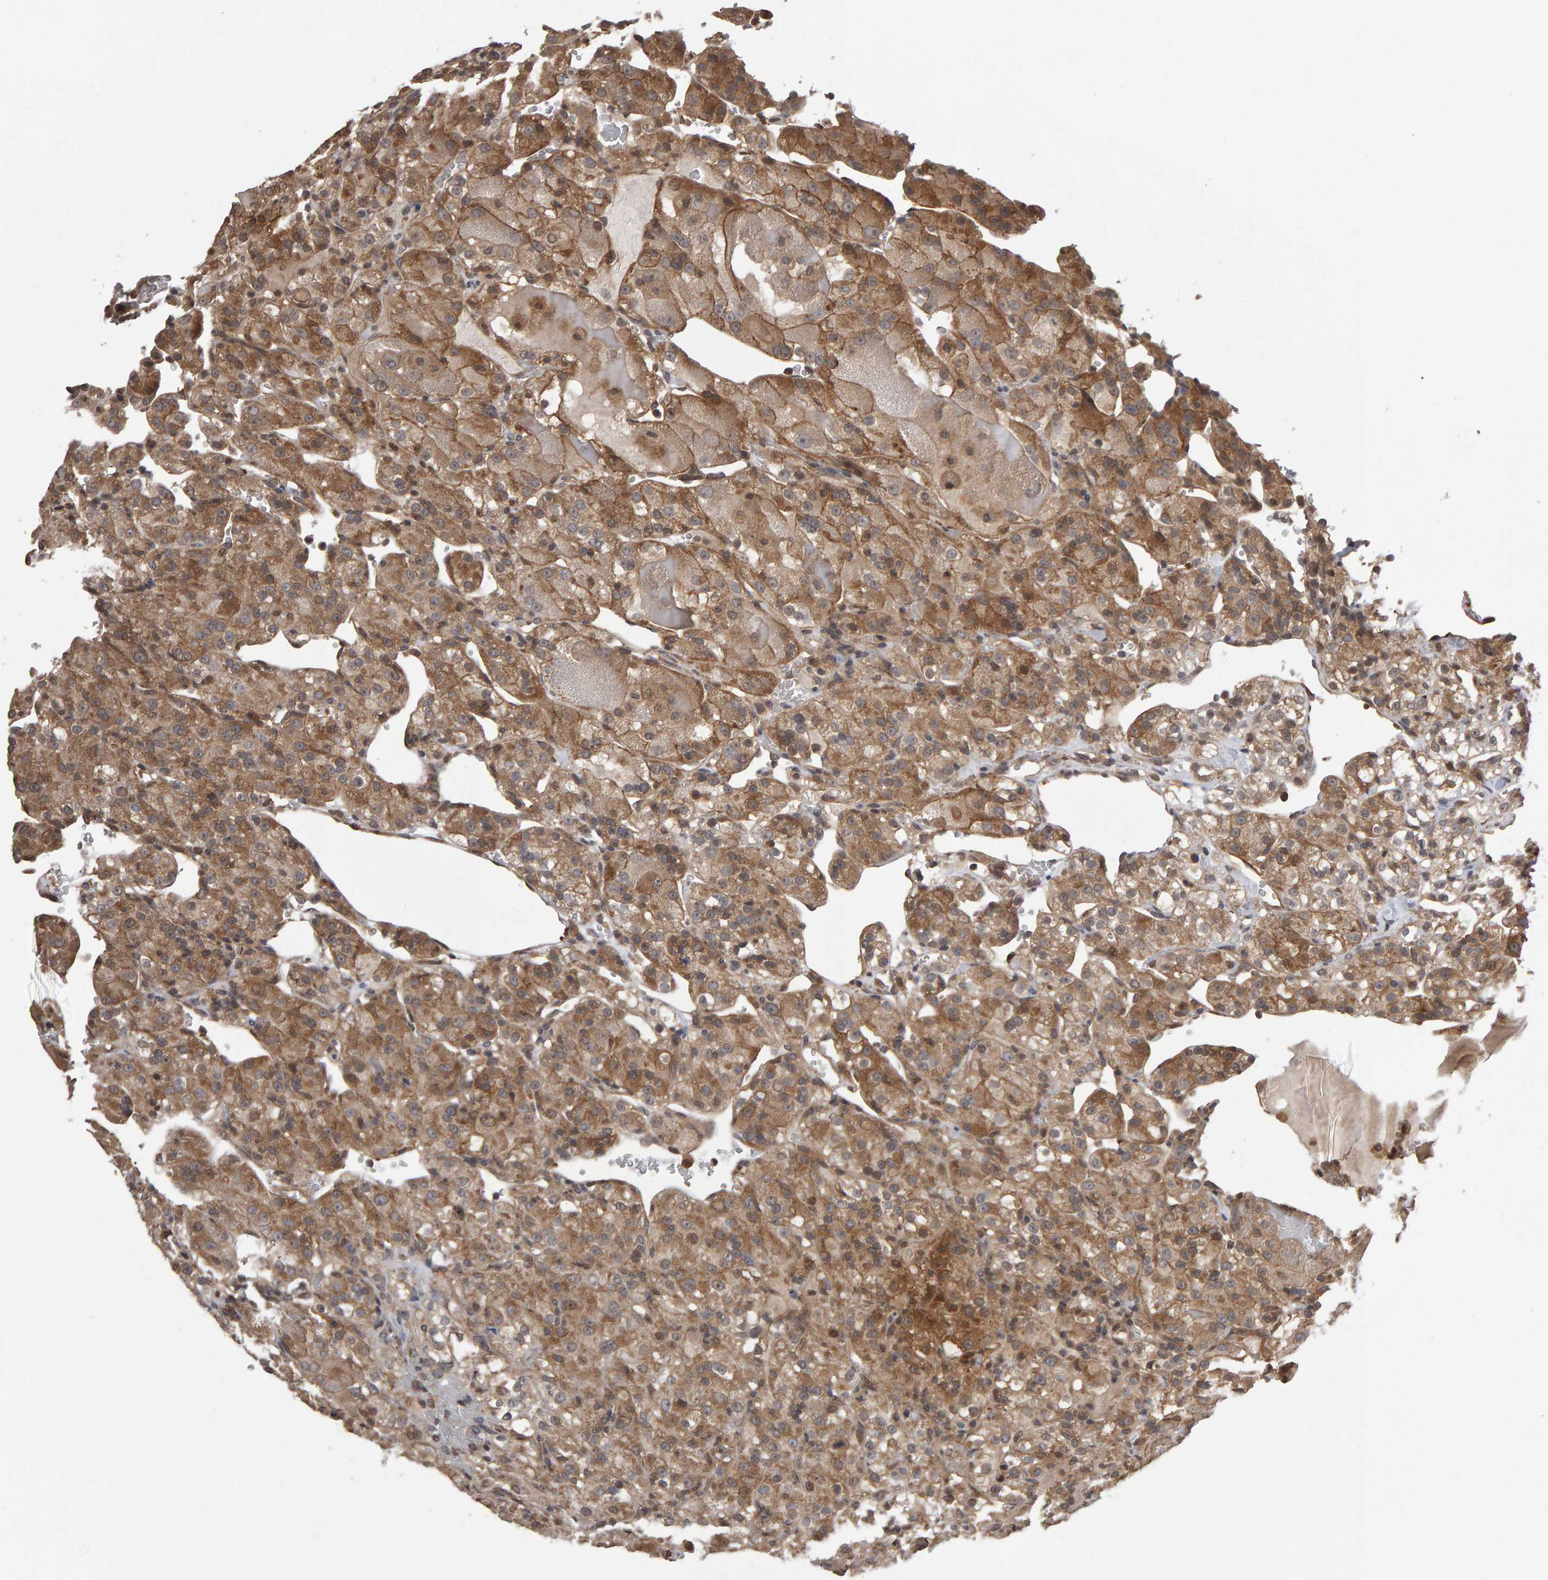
{"staining": {"intensity": "moderate", "quantity": ">75%", "location": "cytoplasmic/membranous"}, "tissue": "renal cancer", "cell_type": "Tumor cells", "image_type": "cancer", "snomed": [{"axis": "morphology", "description": "Normal tissue, NOS"}, {"axis": "morphology", "description": "Adenocarcinoma, NOS"}, {"axis": "topography", "description": "Kidney"}], "caption": "Moderate cytoplasmic/membranous positivity is seen in about >75% of tumor cells in renal cancer (adenocarcinoma). (Stains: DAB (3,3'-diaminobenzidine) in brown, nuclei in blue, Microscopy: brightfield microscopy at high magnification).", "gene": "SCRIB", "patient": {"sex": "male", "age": 61}}